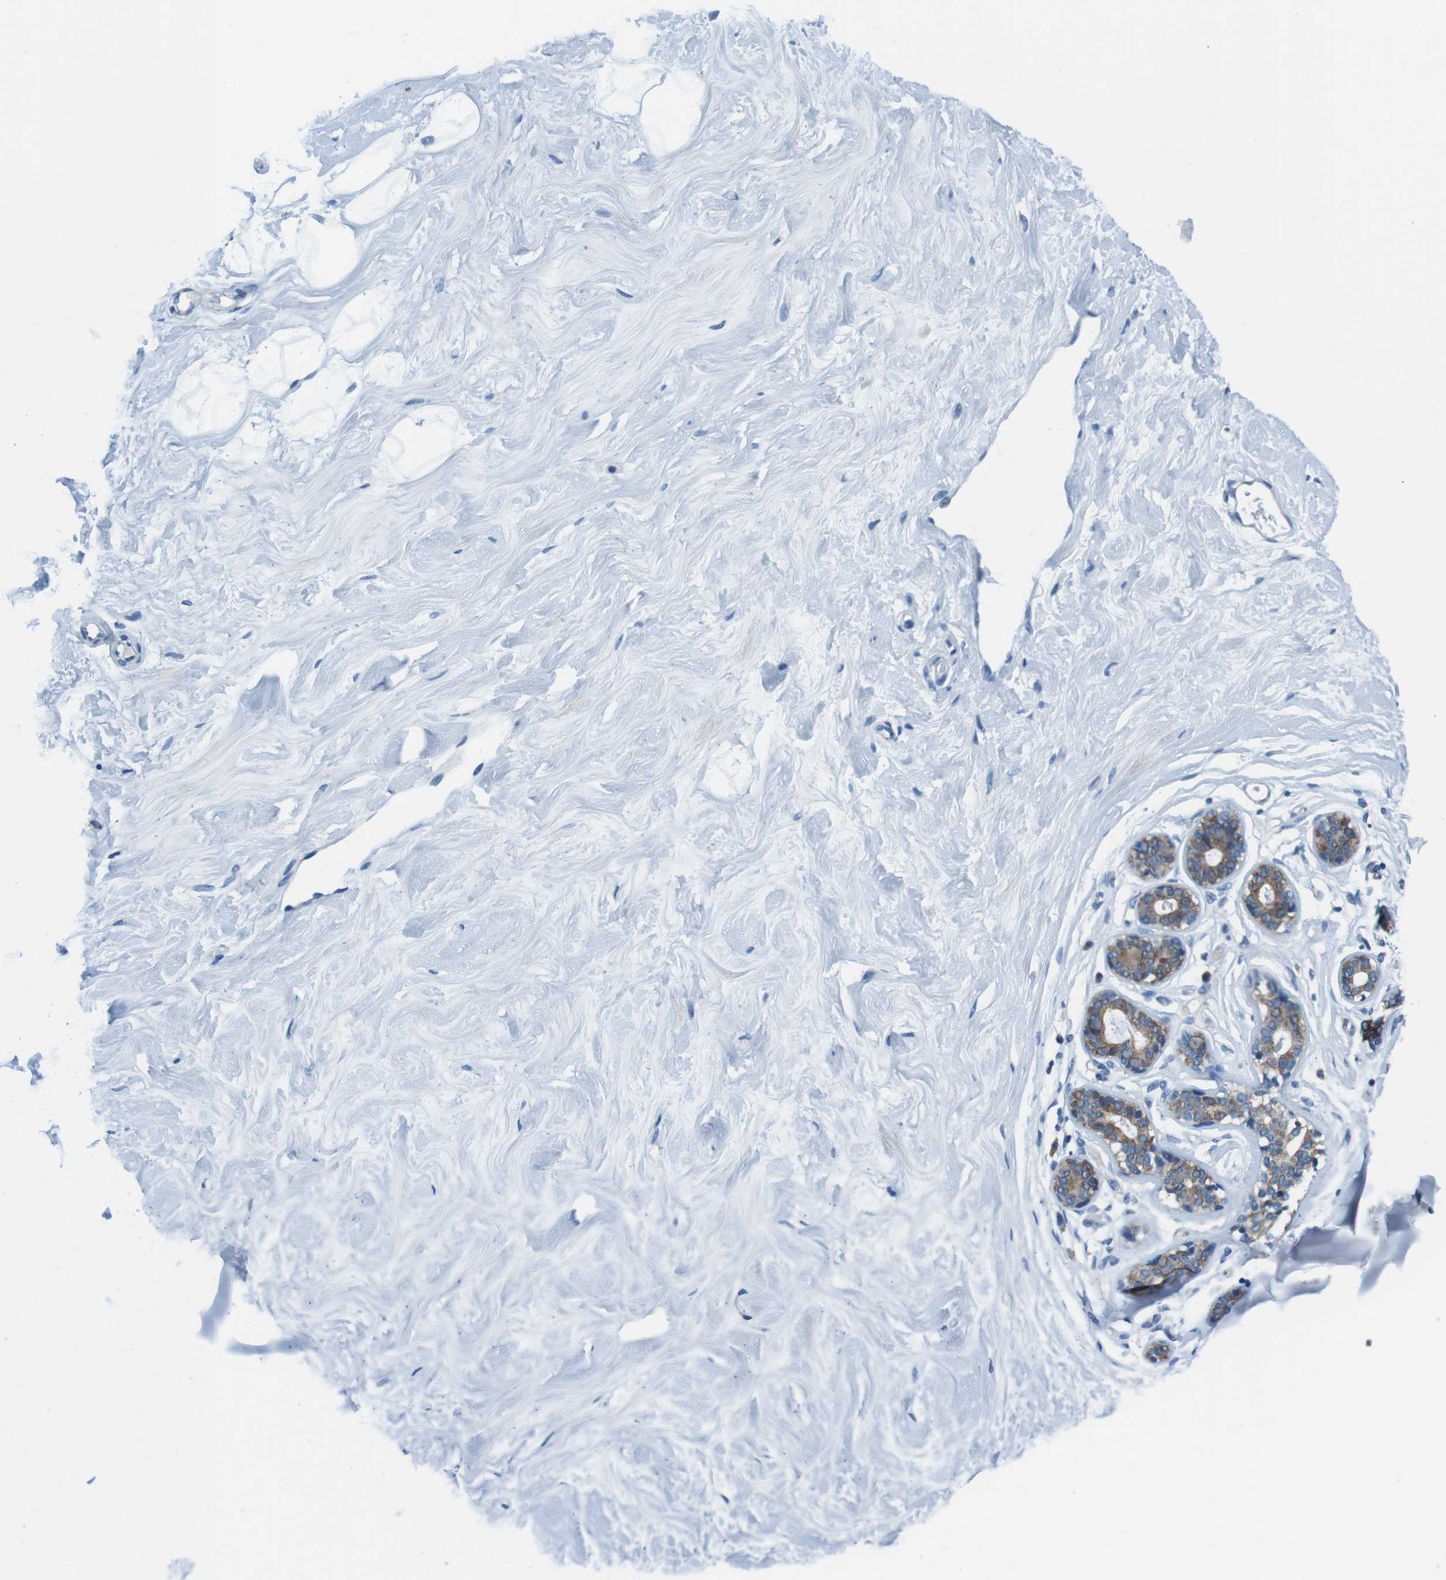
{"staining": {"intensity": "negative", "quantity": "none", "location": "none"}, "tissue": "breast", "cell_type": "Adipocytes", "image_type": "normal", "snomed": [{"axis": "morphology", "description": "Normal tissue, NOS"}, {"axis": "topography", "description": "Breast"}], "caption": "Immunohistochemical staining of unremarkable human breast reveals no significant expression in adipocytes. (DAB IHC, high magnification).", "gene": "EIF2B5", "patient": {"sex": "female", "age": 23}}